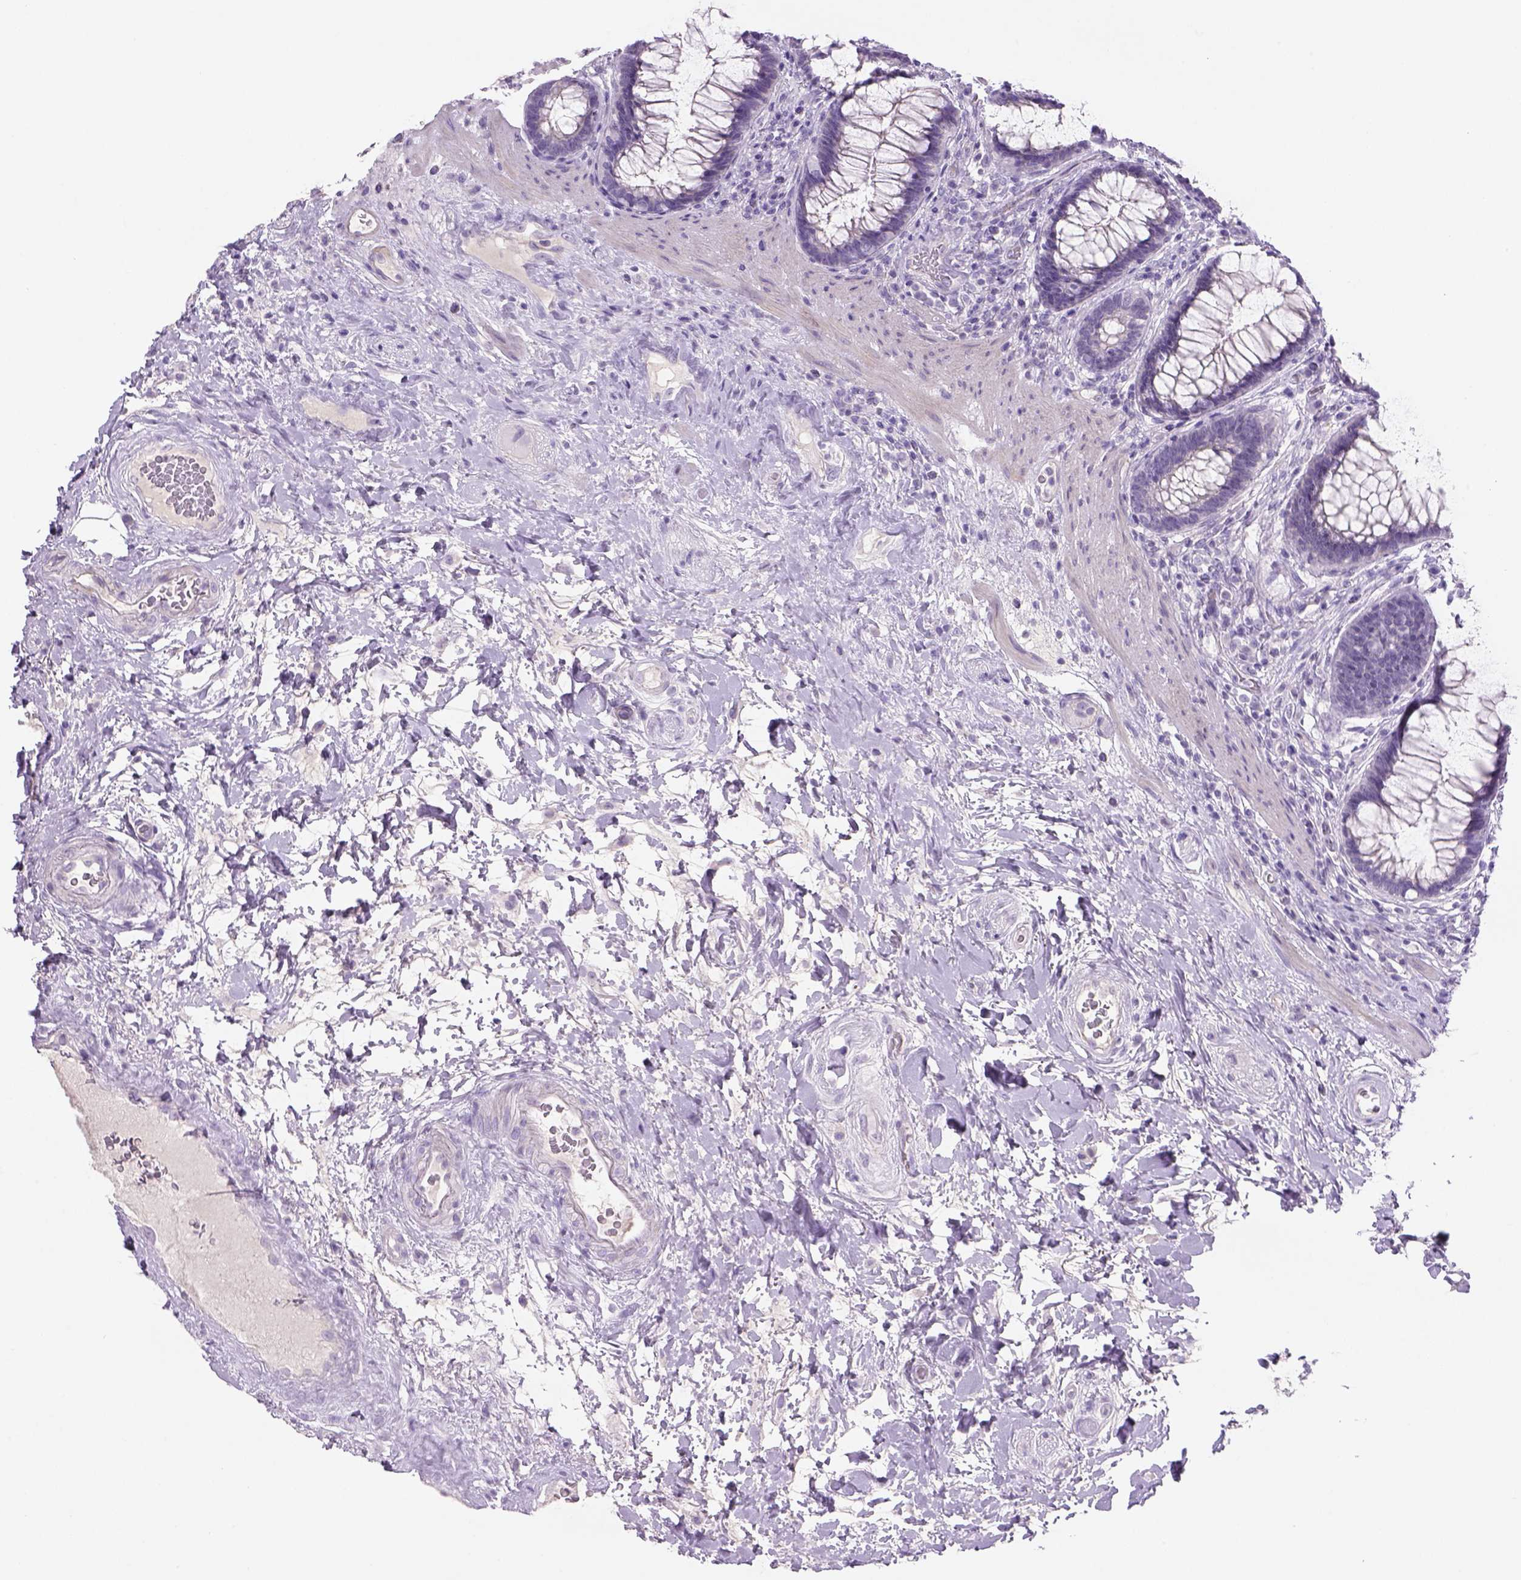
{"staining": {"intensity": "negative", "quantity": "none", "location": "none"}, "tissue": "rectum", "cell_type": "Glandular cells", "image_type": "normal", "snomed": [{"axis": "morphology", "description": "Normal tissue, NOS"}, {"axis": "topography", "description": "Rectum"}], "caption": "Immunohistochemistry (IHC) image of benign rectum: human rectum stained with DAB (3,3'-diaminobenzidine) shows no significant protein positivity in glandular cells.", "gene": "TENM4", "patient": {"sex": "male", "age": 72}}